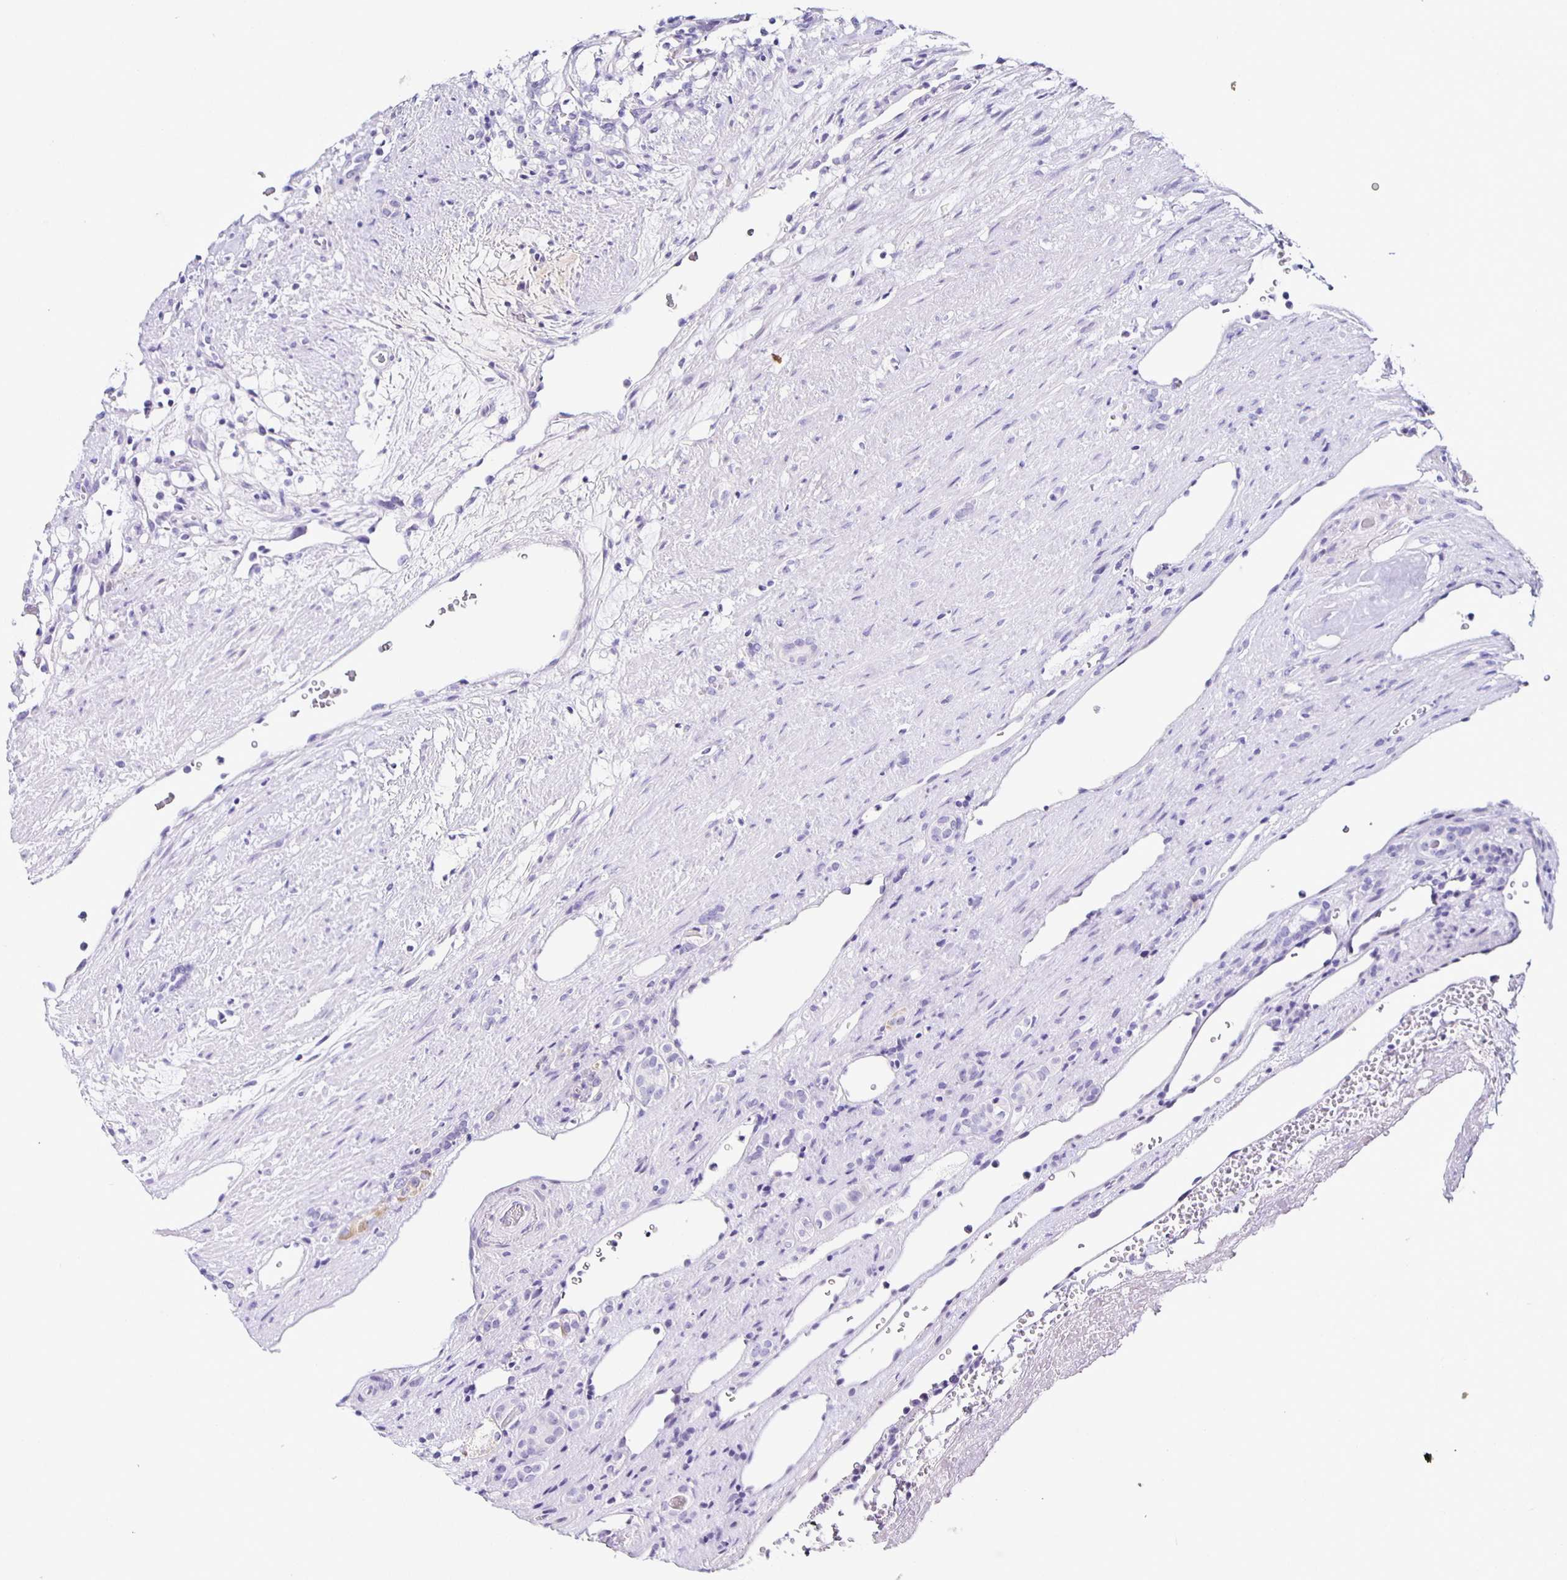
{"staining": {"intensity": "negative", "quantity": "none", "location": "none"}, "tissue": "renal cancer", "cell_type": "Tumor cells", "image_type": "cancer", "snomed": [{"axis": "morphology", "description": "Adenocarcinoma, NOS"}, {"axis": "topography", "description": "Kidney"}], "caption": "Image shows no protein expression in tumor cells of renal cancer (adenocarcinoma) tissue.", "gene": "AQP6", "patient": {"sex": "female", "age": 69}}